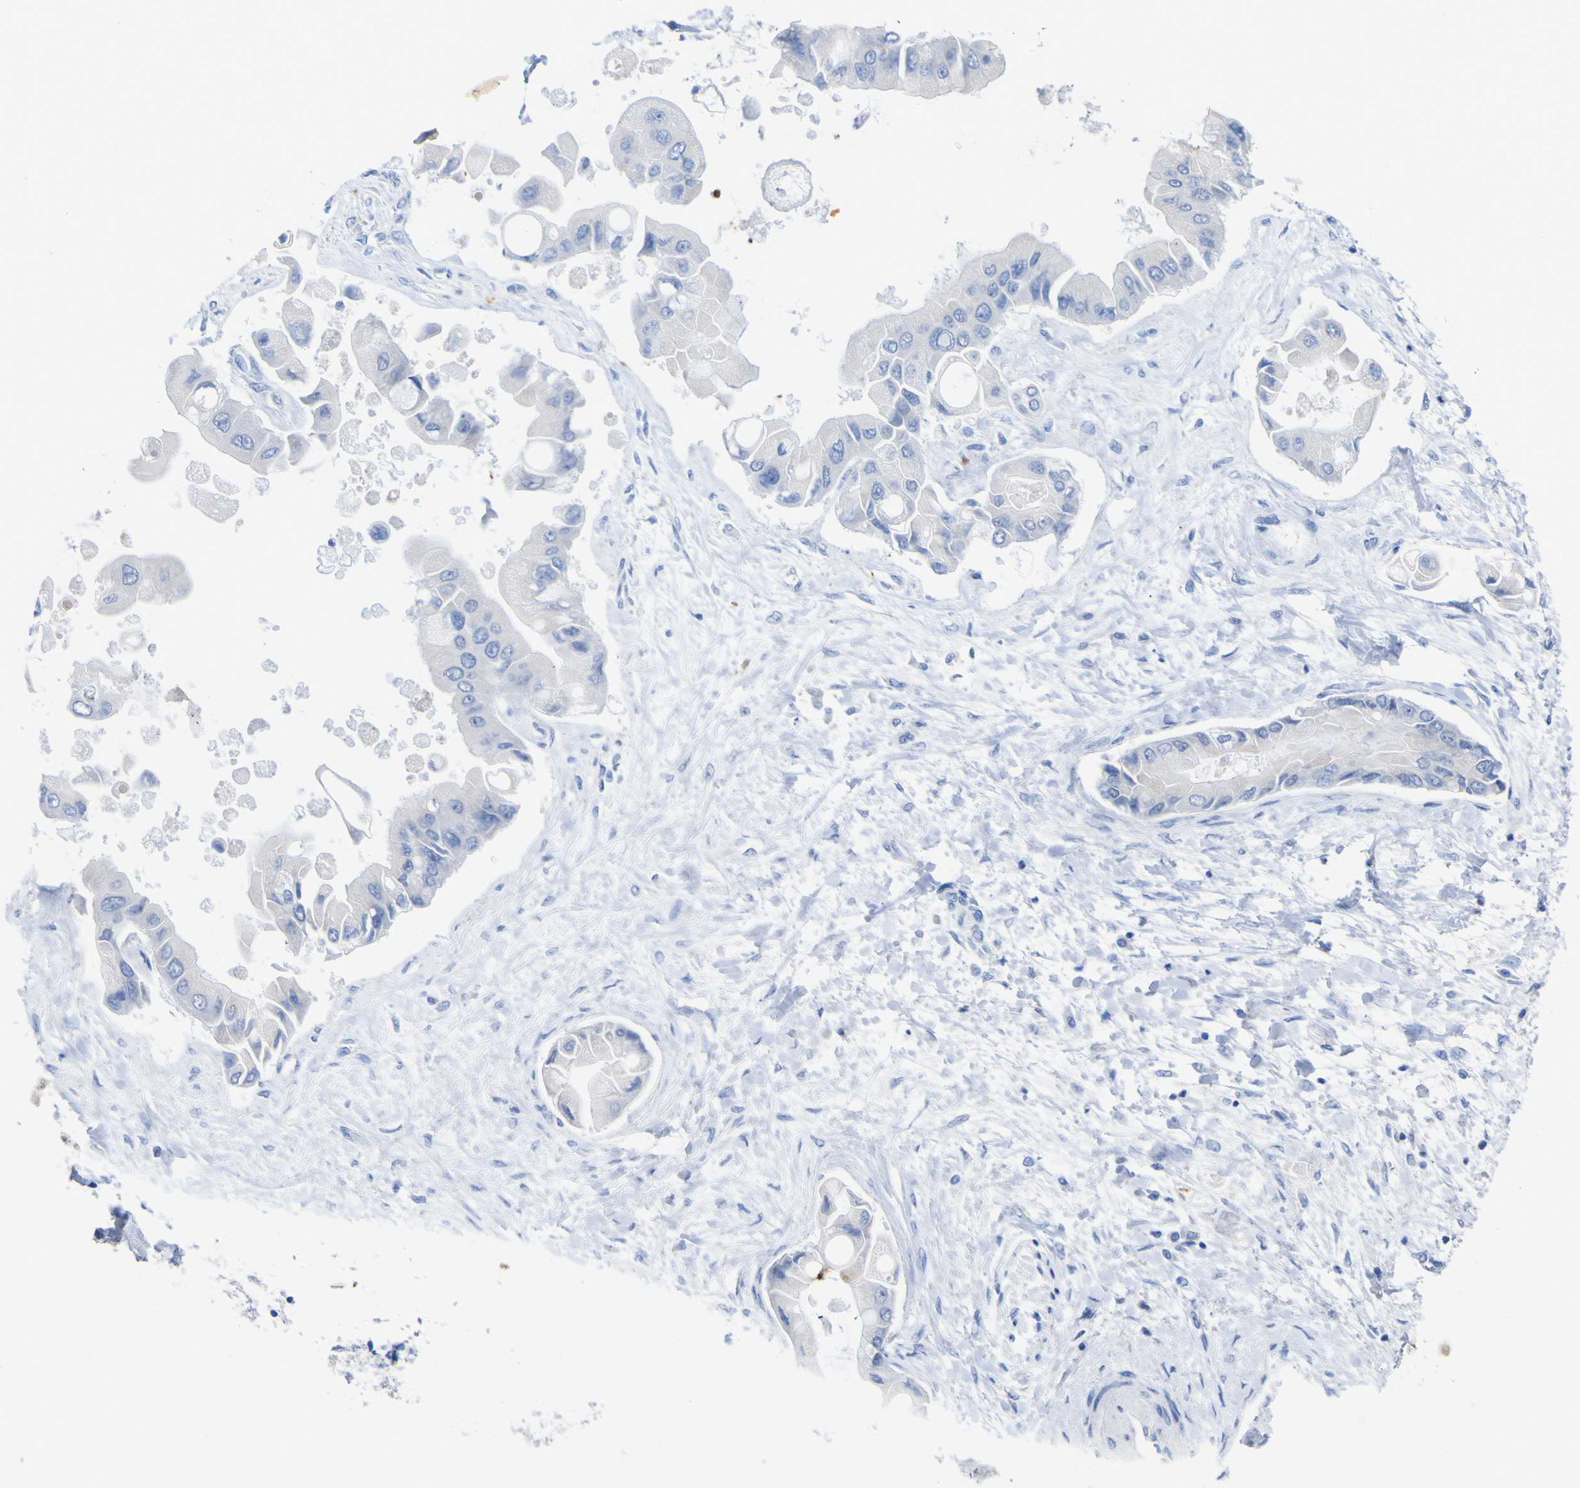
{"staining": {"intensity": "negative", "quantity": "none", "location": "none"}, "tissue": "liver cancer", "cell_type": "Tumor cells", "image_type": "cancer", "snomed": [{"axis": "morphology", "description": "Cholangiocarcinoma"}, {"axis": "topography", "description": "Liver"}], "caption": "DAB immunohistochemical staining of human liver cancer (cholangiocarcinoma) reveals no significant positivity in tumor cells.", "gene": "GCM1", "patient": {"sex": "male", "age": 50}}